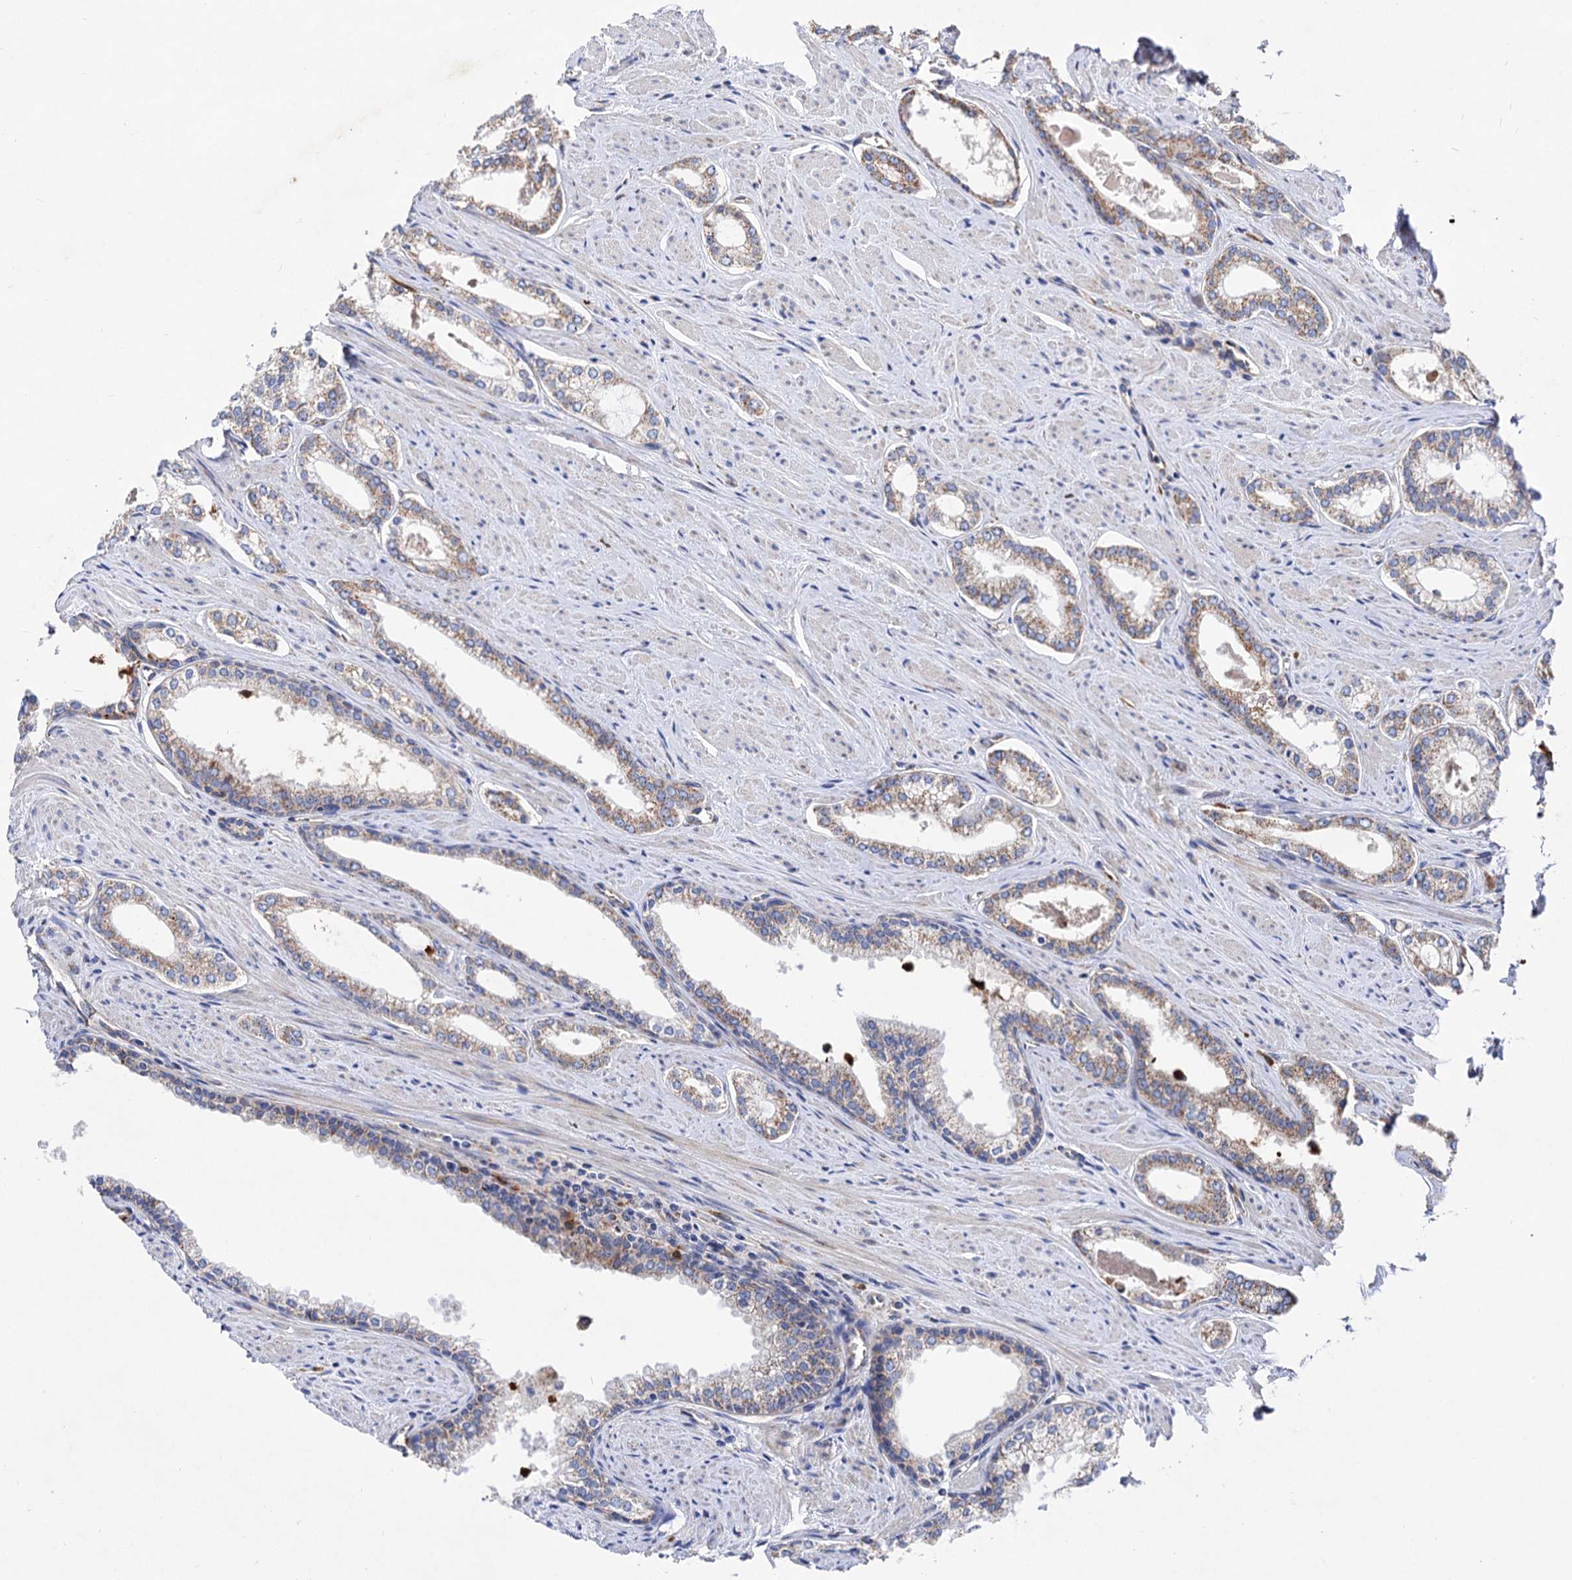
{"staining": {"intensity": "moderate", "quantity": "25%-75%", "location": "cytoplasmic/membranous"}, "tissue": "prostate cancer", "cell_type": "Tumor cells", "image_type": "cancer", "snomed": [{"axis": "morphology", "description": "Adenocarcinoma, Low grade"}, {"axis": "topography", "description": "Prostate and seminal vesicle, NOS"}], "caption": "IHC (DAB) staining of human low-grade adenocarcinoma (prostate) displays moderate cytoplasmic/membranous protein expression in approximately 25%-75% of tumor cells.", "gene": "ACAD9", "patient": {"sex": "male", "age": 60}}